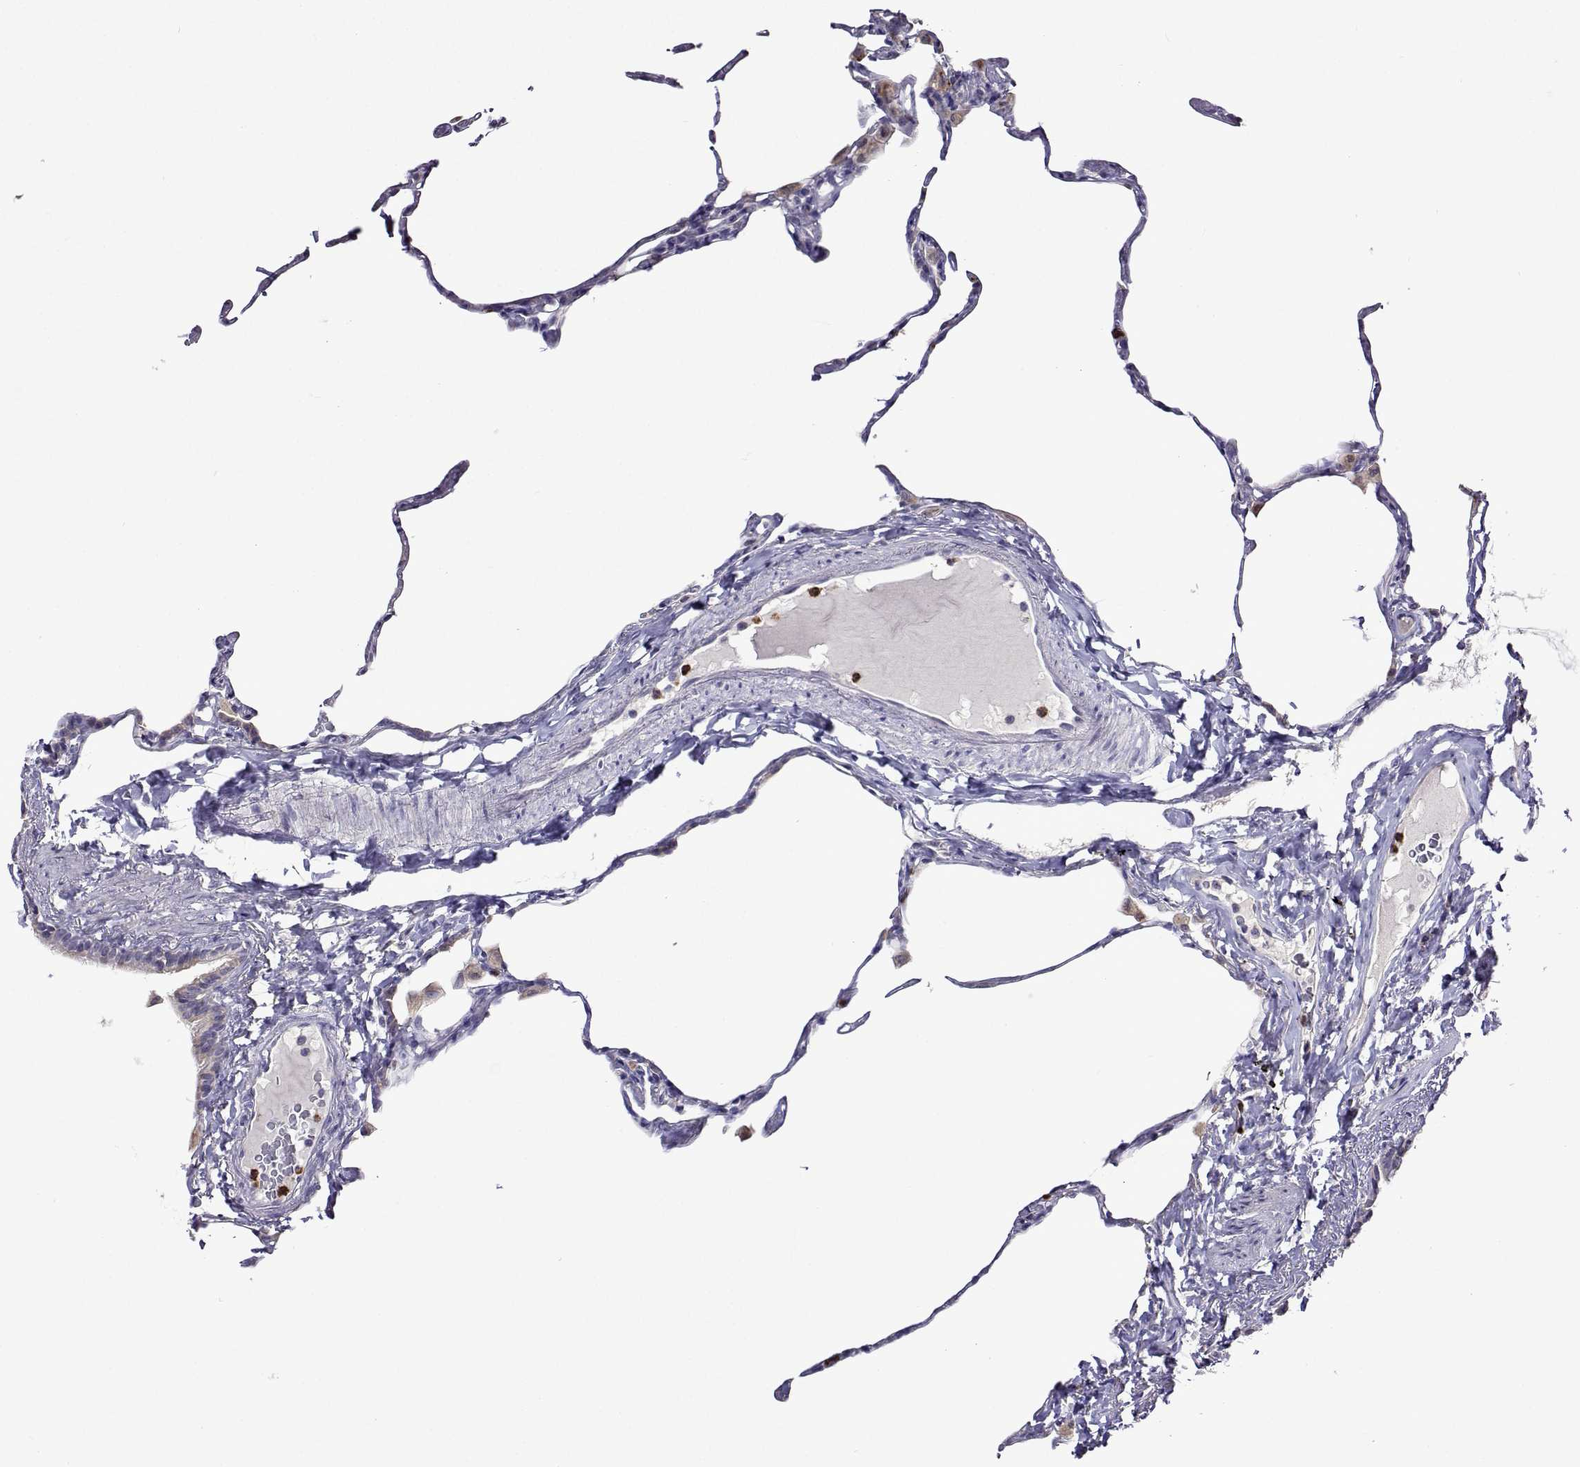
{"staining": {"intensity": "negative", "quantity": "none", "location": "none"}, "tissue": "lung", "cell_type": "Alveolar cells", "image_type": "normal", "snomed": [{"axis": "morphology", "description": "Normal tissue, NOS"}, {"axis": "topography", "description": "Lung"}], "caption": "Immunohistochemistry (IHC) image of normal human lung stained for a protein (brown), which exhibits no expression in alveolar cells.", "gene": "SULT2A1", "patient": {"sex": "male", "age": 65}}